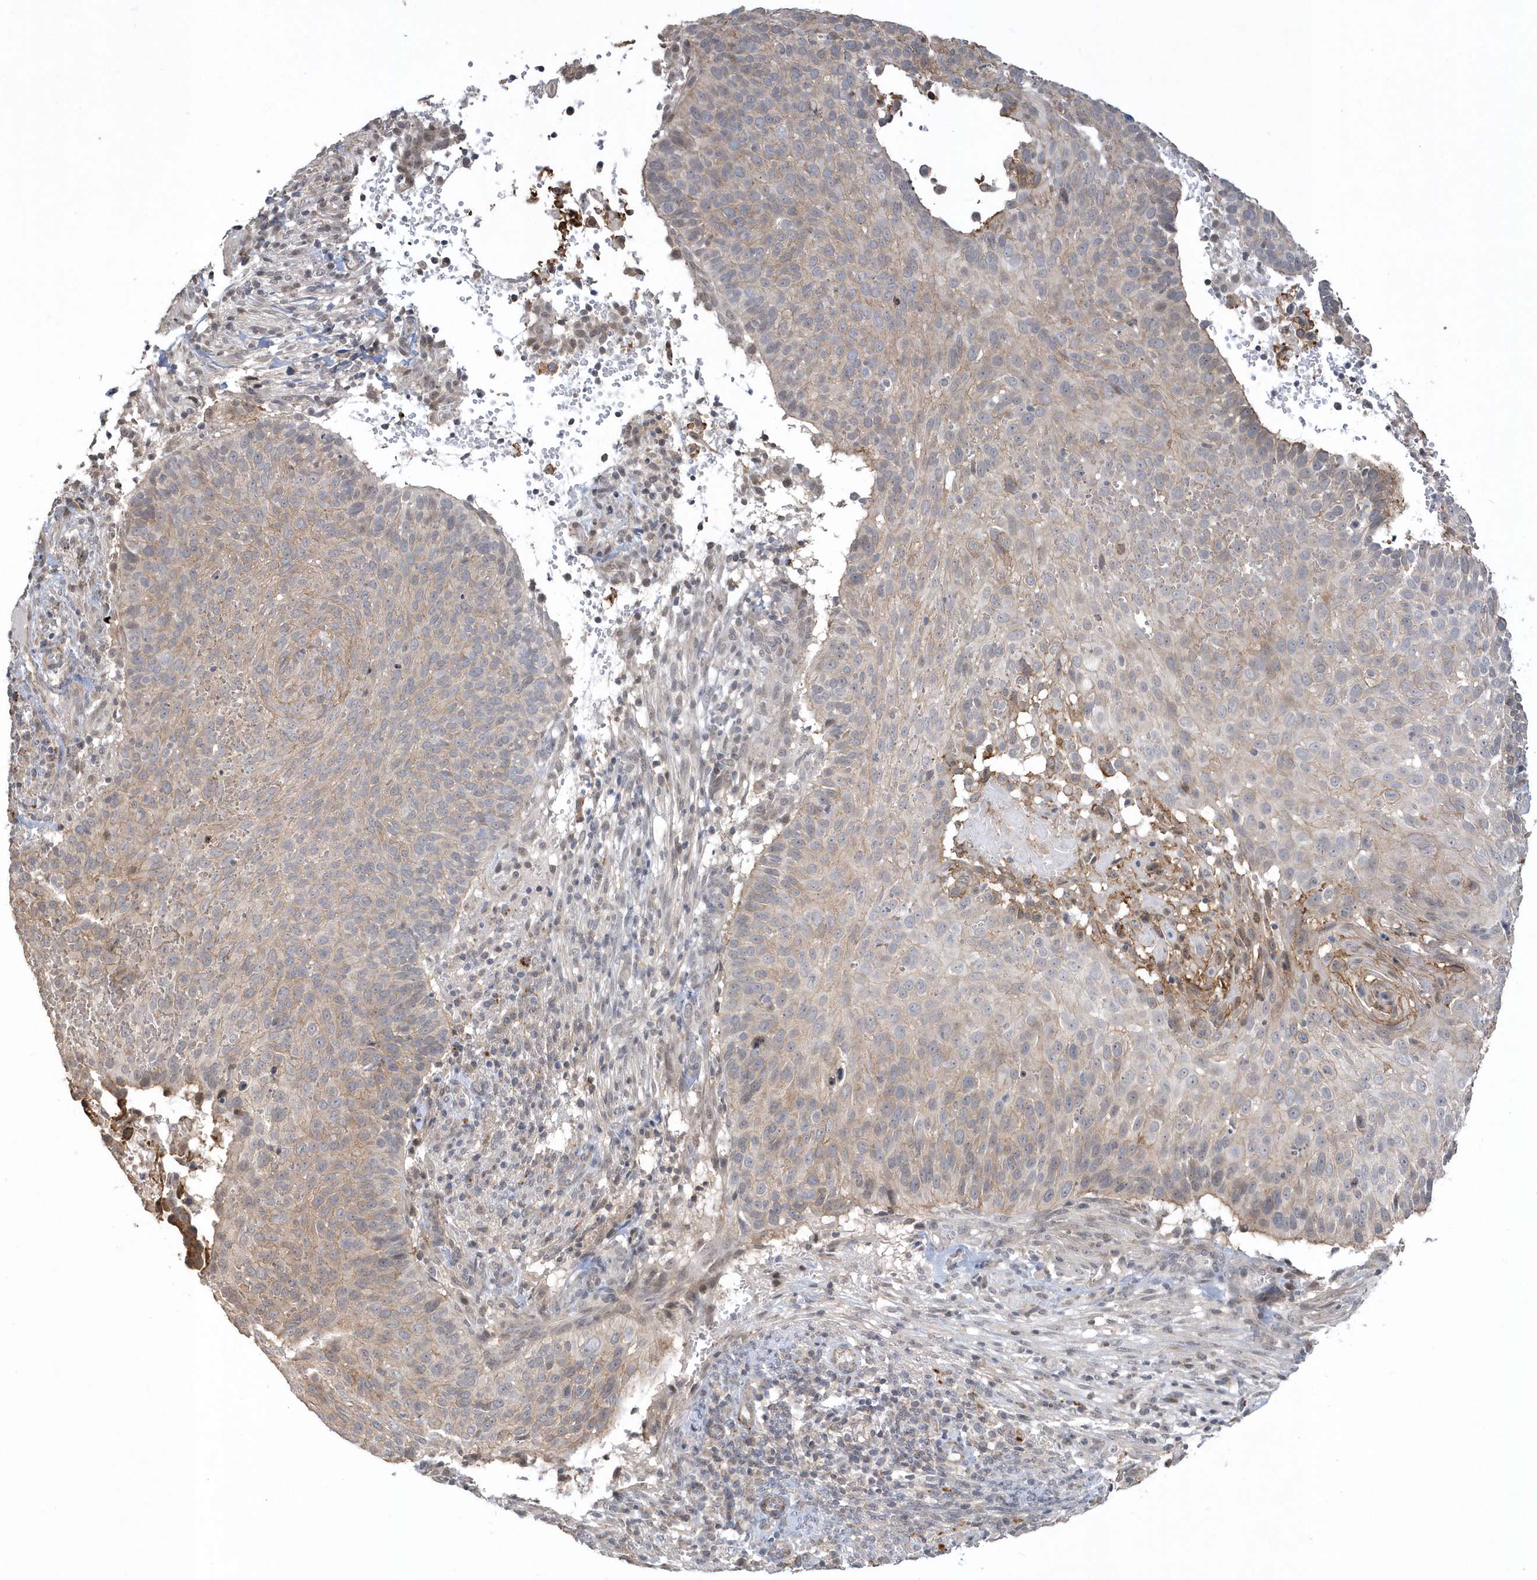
{"staining": {"intensity": "weak", "quantity": "25%-75%", "location": "cytoplasmic/membranous"}, "tissue": "cervical cancer", "cell_type": "Tumor cells", "image_type": "cancer", "snomed": [{"axis": "morphology", "description": "Squamous cell carcinoma, NOS"}, {"axis": "topography", "description": "Cervix"}], "caption": "A high-resolution image shows immunohistochemistry staining of cervical squamous cell carcinoma, which exhibits weak cytoplasmic/membranous positivity in approximately 25%-75% of tumor cells. (DAB (3,3'-diaminobenzidine) = brown stain, brightfield microscopy at high magnification).", "gene": "CRIP3", "patient": {"sex": "female", "age": 74}}